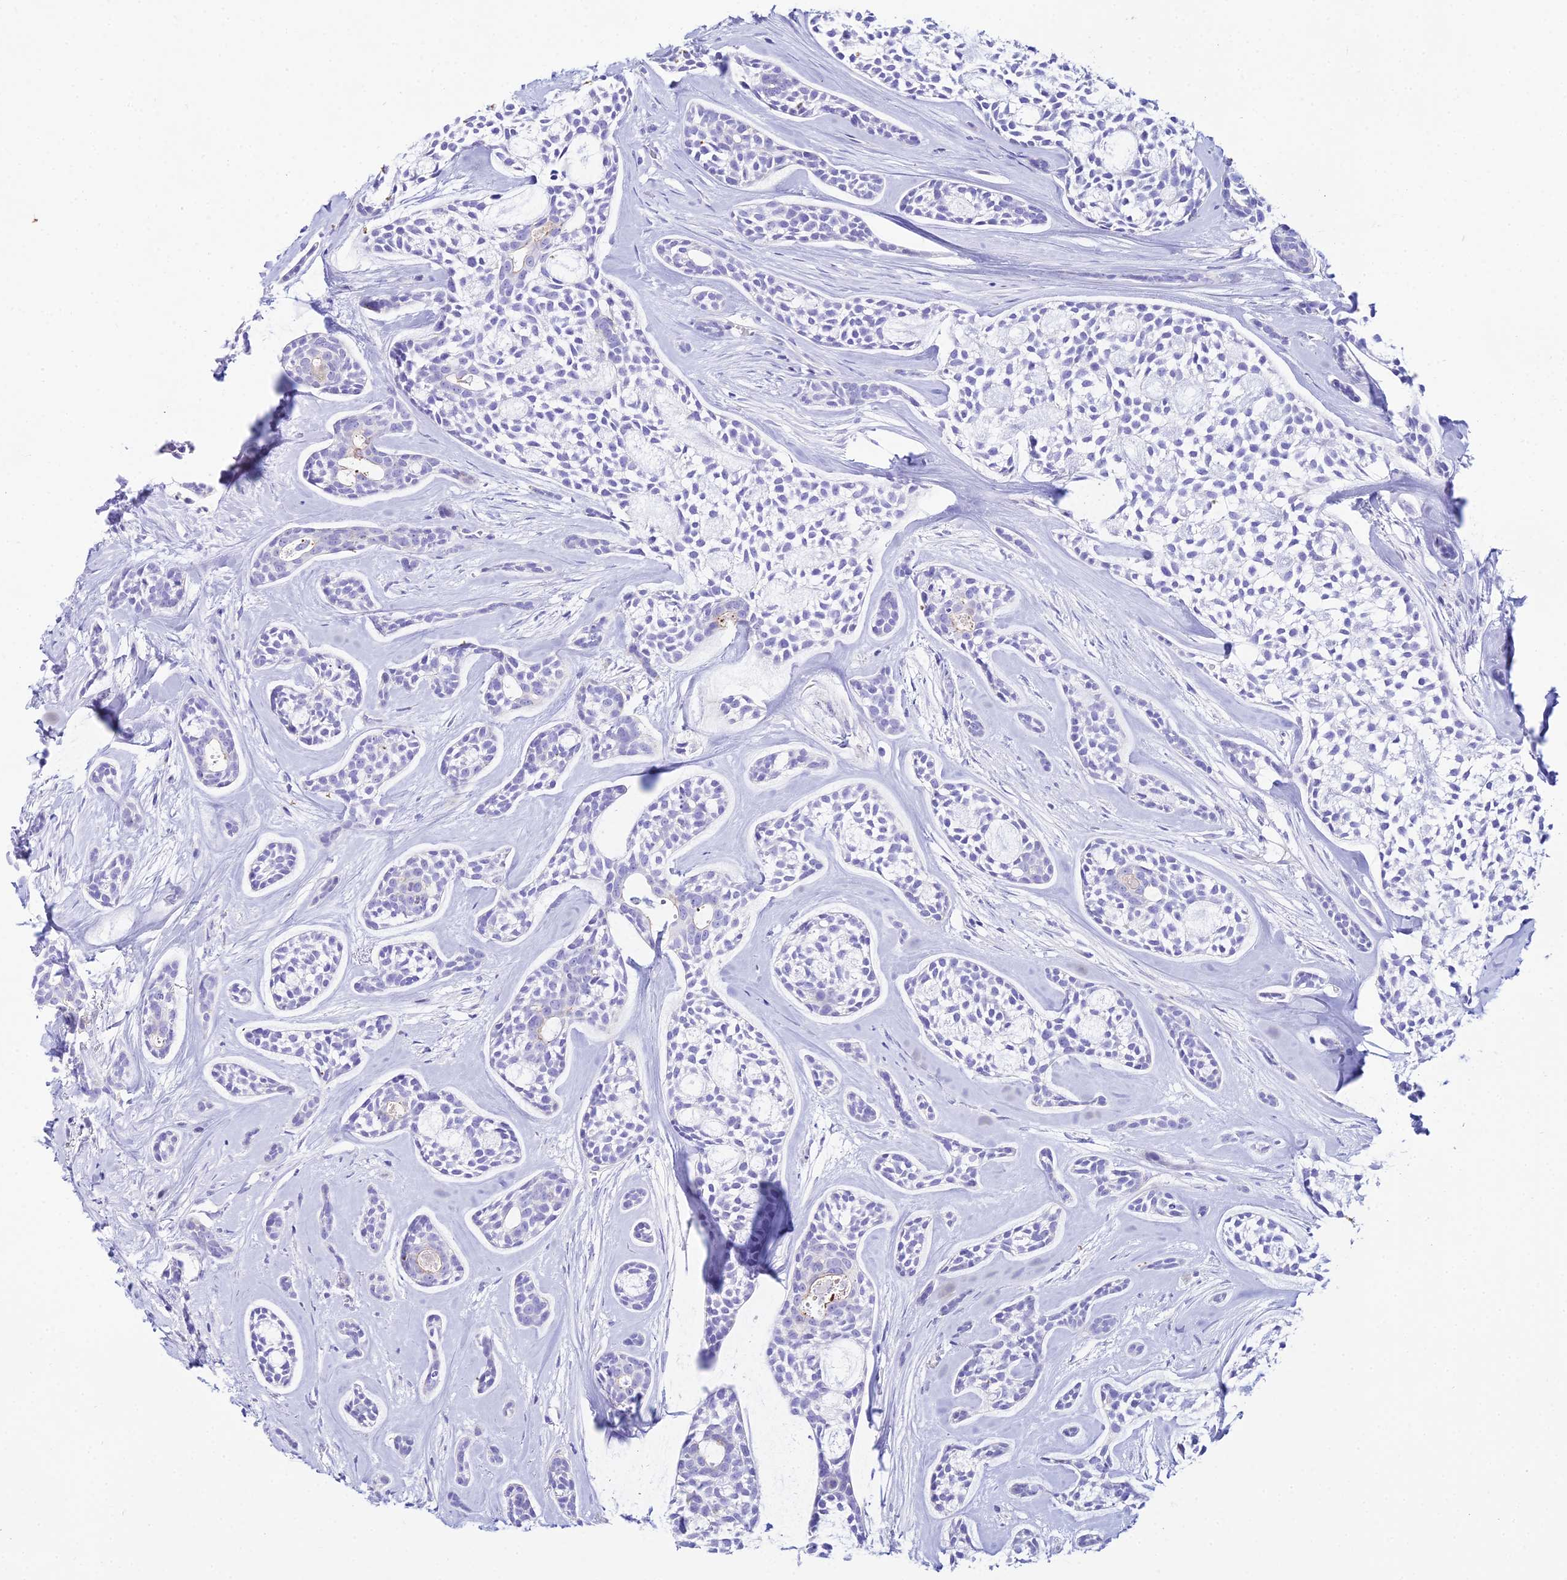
{"staining": {"intensity": "negative", "quantity": "none", "location": "none"}, "tissue": "head and neck cancer", "cell_type": "Tumor cells", "image_type": "cancer", "snomed": [{"axis": "morphology", "description": "Adenocarcinoma, NOS"}, {"axis": "topography", "description": "Subcutis"}, {"axis": "topography", "description": "Head-Neck"}], "caption": "Immunohistochemistry (IHC) histopathology image of neoplastic tissue: human head and neck cancer stained with DAB shows no significant protein expression in tumor cells. (IHC, brightfield microscopy, high magnification).", "gene": "DLX1", "patient": {"sex": "female", "age": 73}}